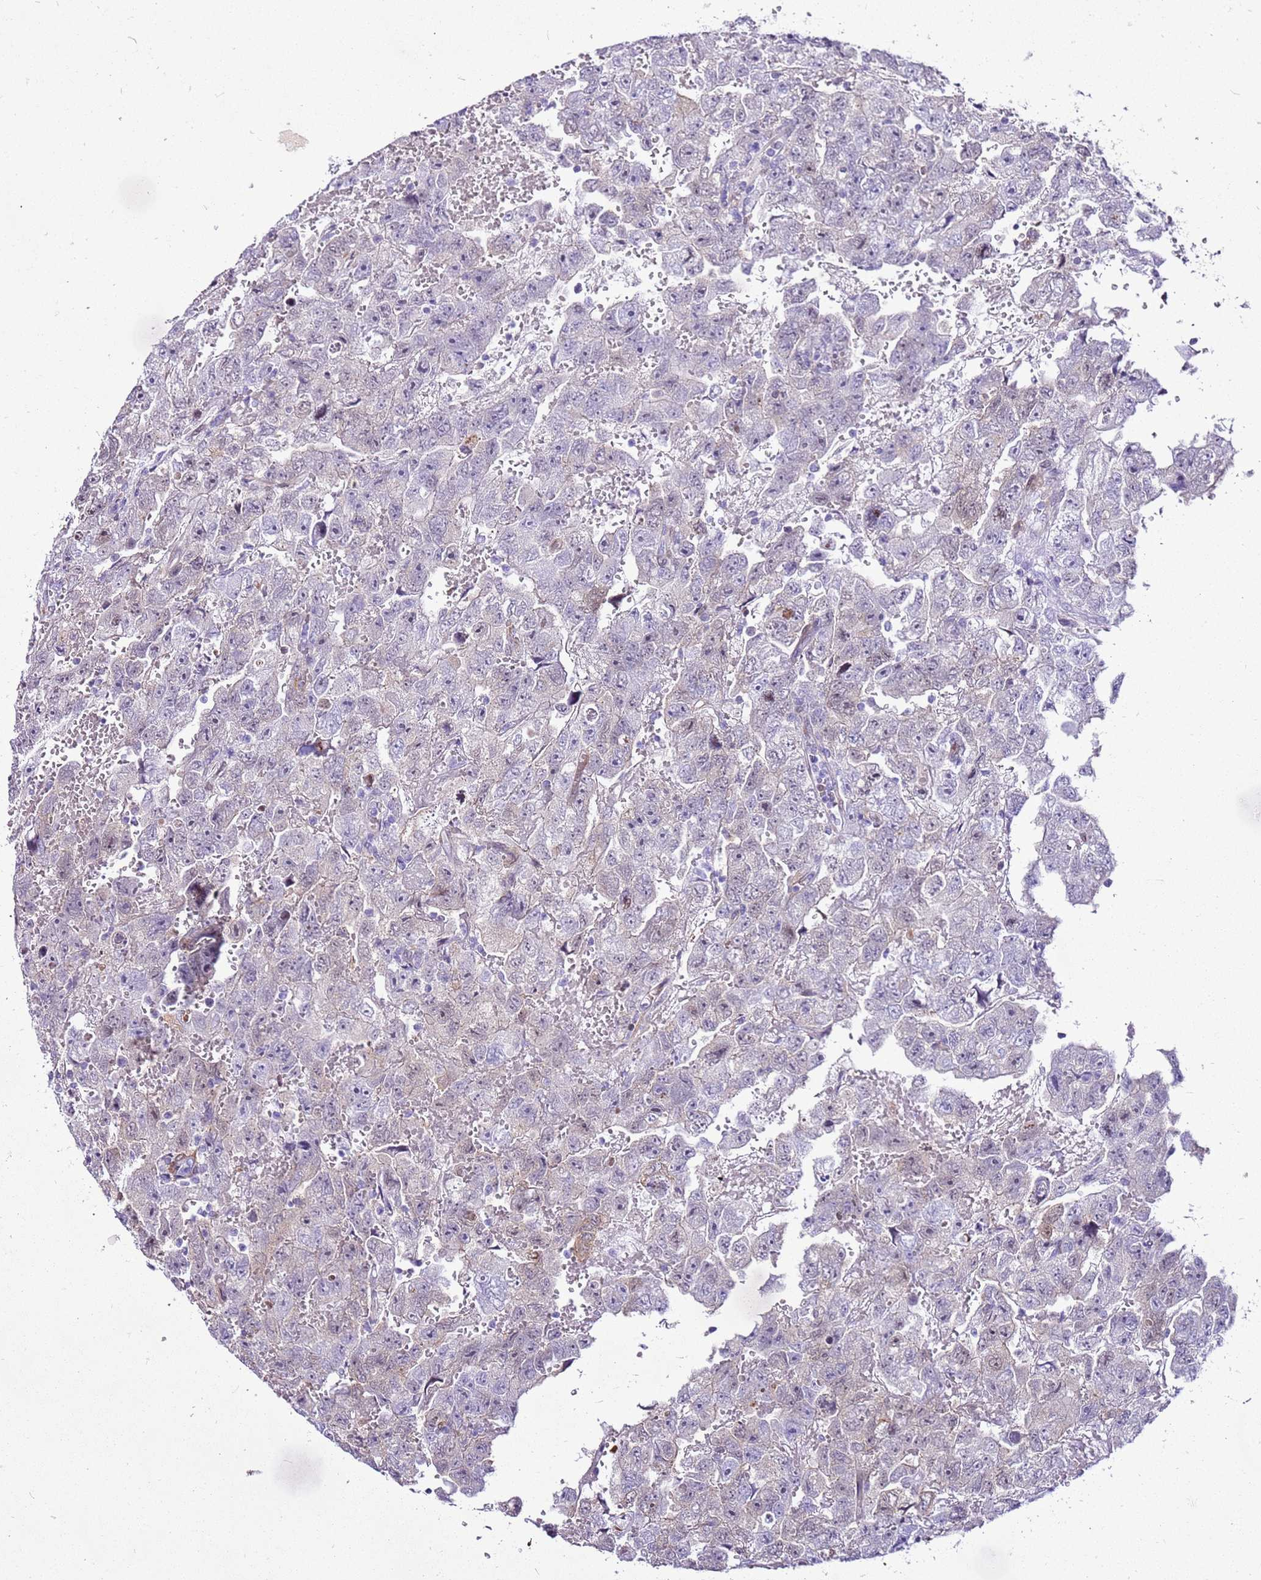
{"staining": {"intensity": "weak", "quantity": "<25%", "location": "cytoplasmic/membranous"}, "tissue": "testis cancer", "cell_type": "Tumor cells", "image_type": "cancer", "snomed": [{"axis": "morphology", "description": "Carcinoma, Embryonal, NOS"}, {"axis": "topography", "description": "Testis"}], "caption": "DAB immunohistochemical staining of embryonal carcinoma (testis) displays no significant positivity in tumor cells. Brightfield microscopy of immunohistochemistry stained with DAB (3,3'-diaminobenzidine) (brown) and hematoxylin (blue), captured at high magnification.", "gene": "SPC25", "patient": {"sex": "male", "age": 45}}